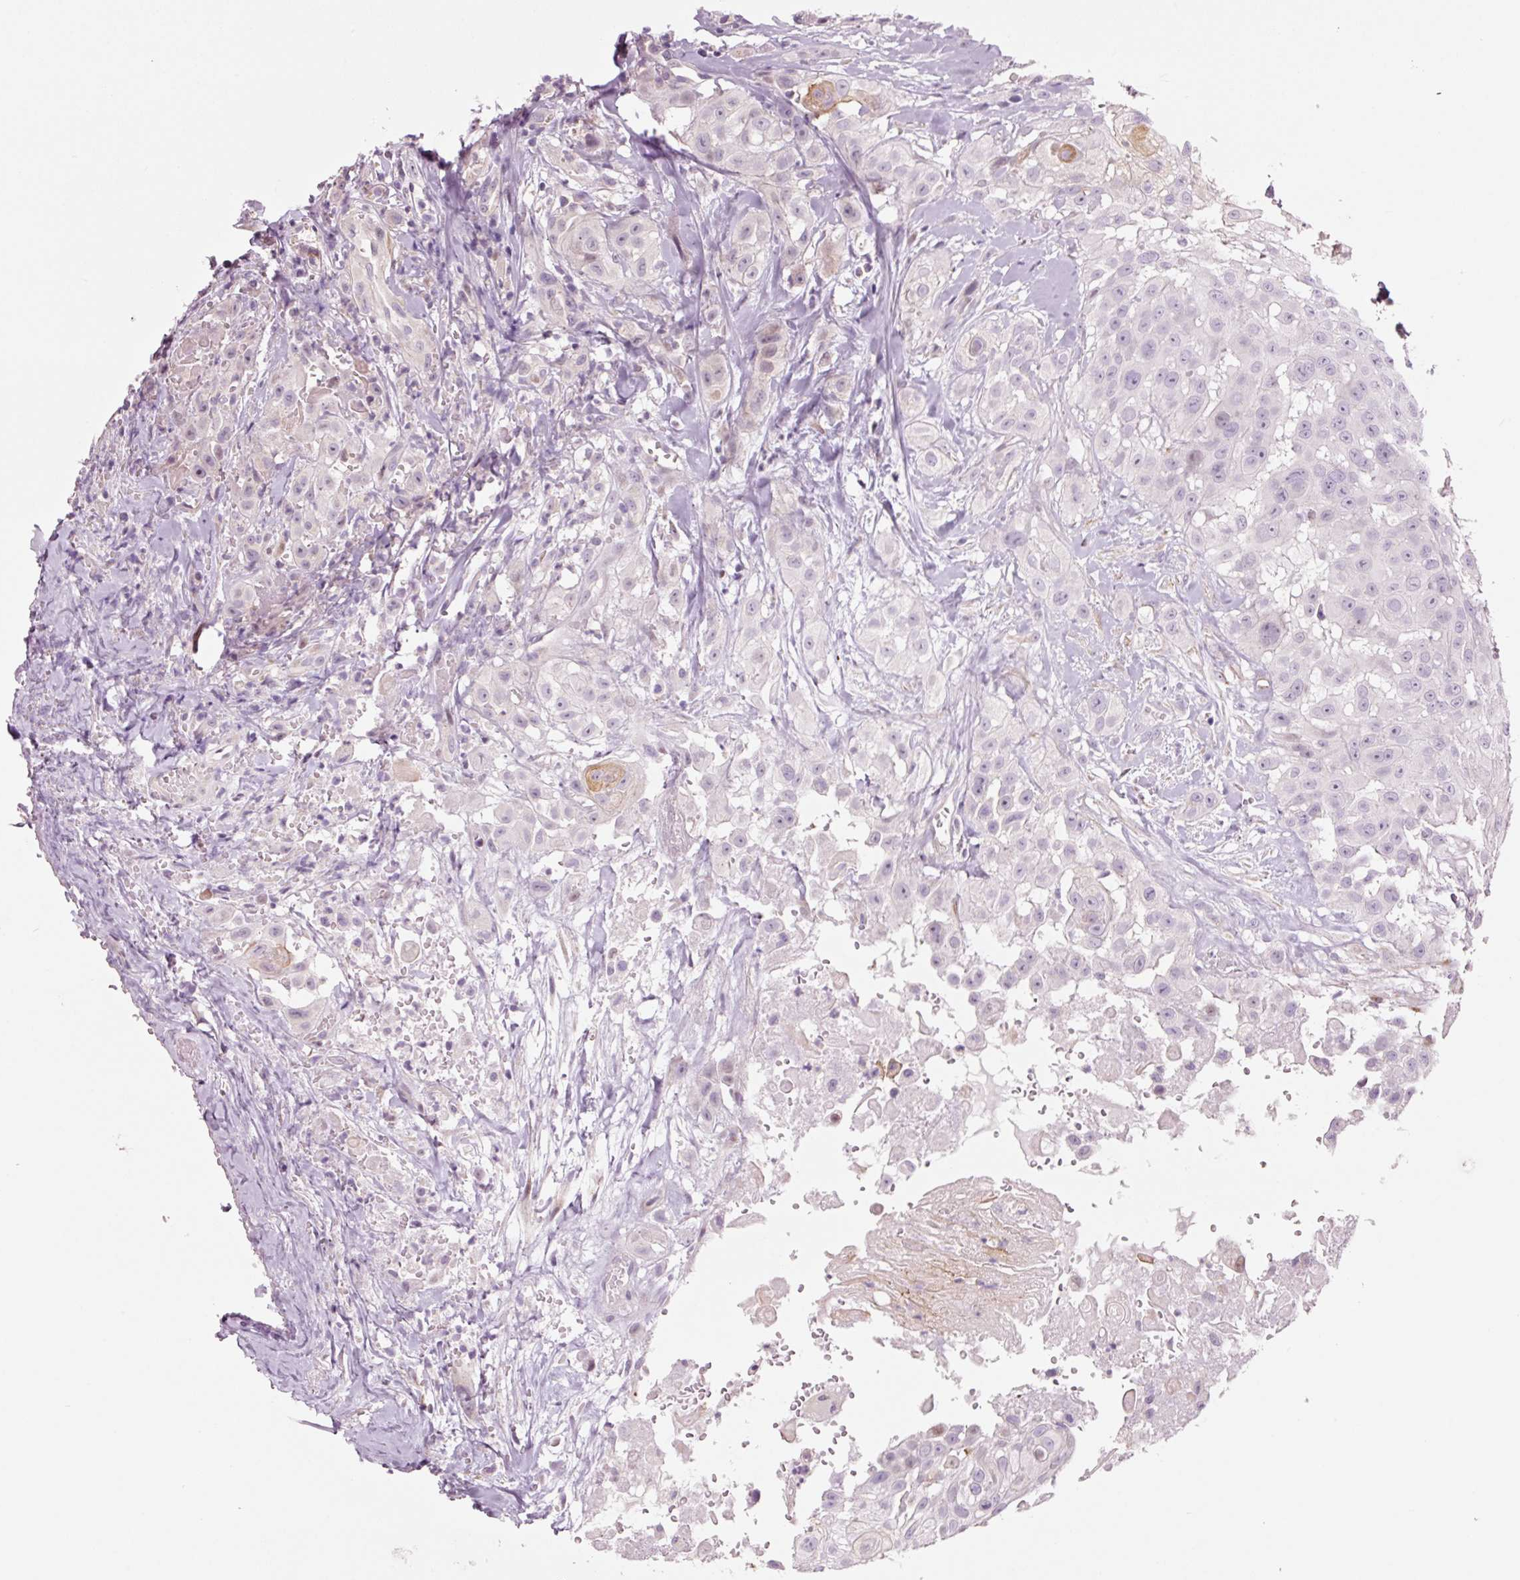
{"staining": {"intensity": "negative", "quantity": "none", "location": "none"}, "tissue": "head and neck cancer", "cell_type": "Tumor cells", "image_type": "cancer", "snomed": [{"axis": "morphology", "description": "Squamous cell carcinoma, NOS"}, {"axis": "topography", "description": "Head-Neck"}], "caption": "Tumor cells are negative for protein expression in human squamous cell carcinoma (head and neck).", "gene": "DAPP1", "patient": {"sex": "male", "age": 83}}